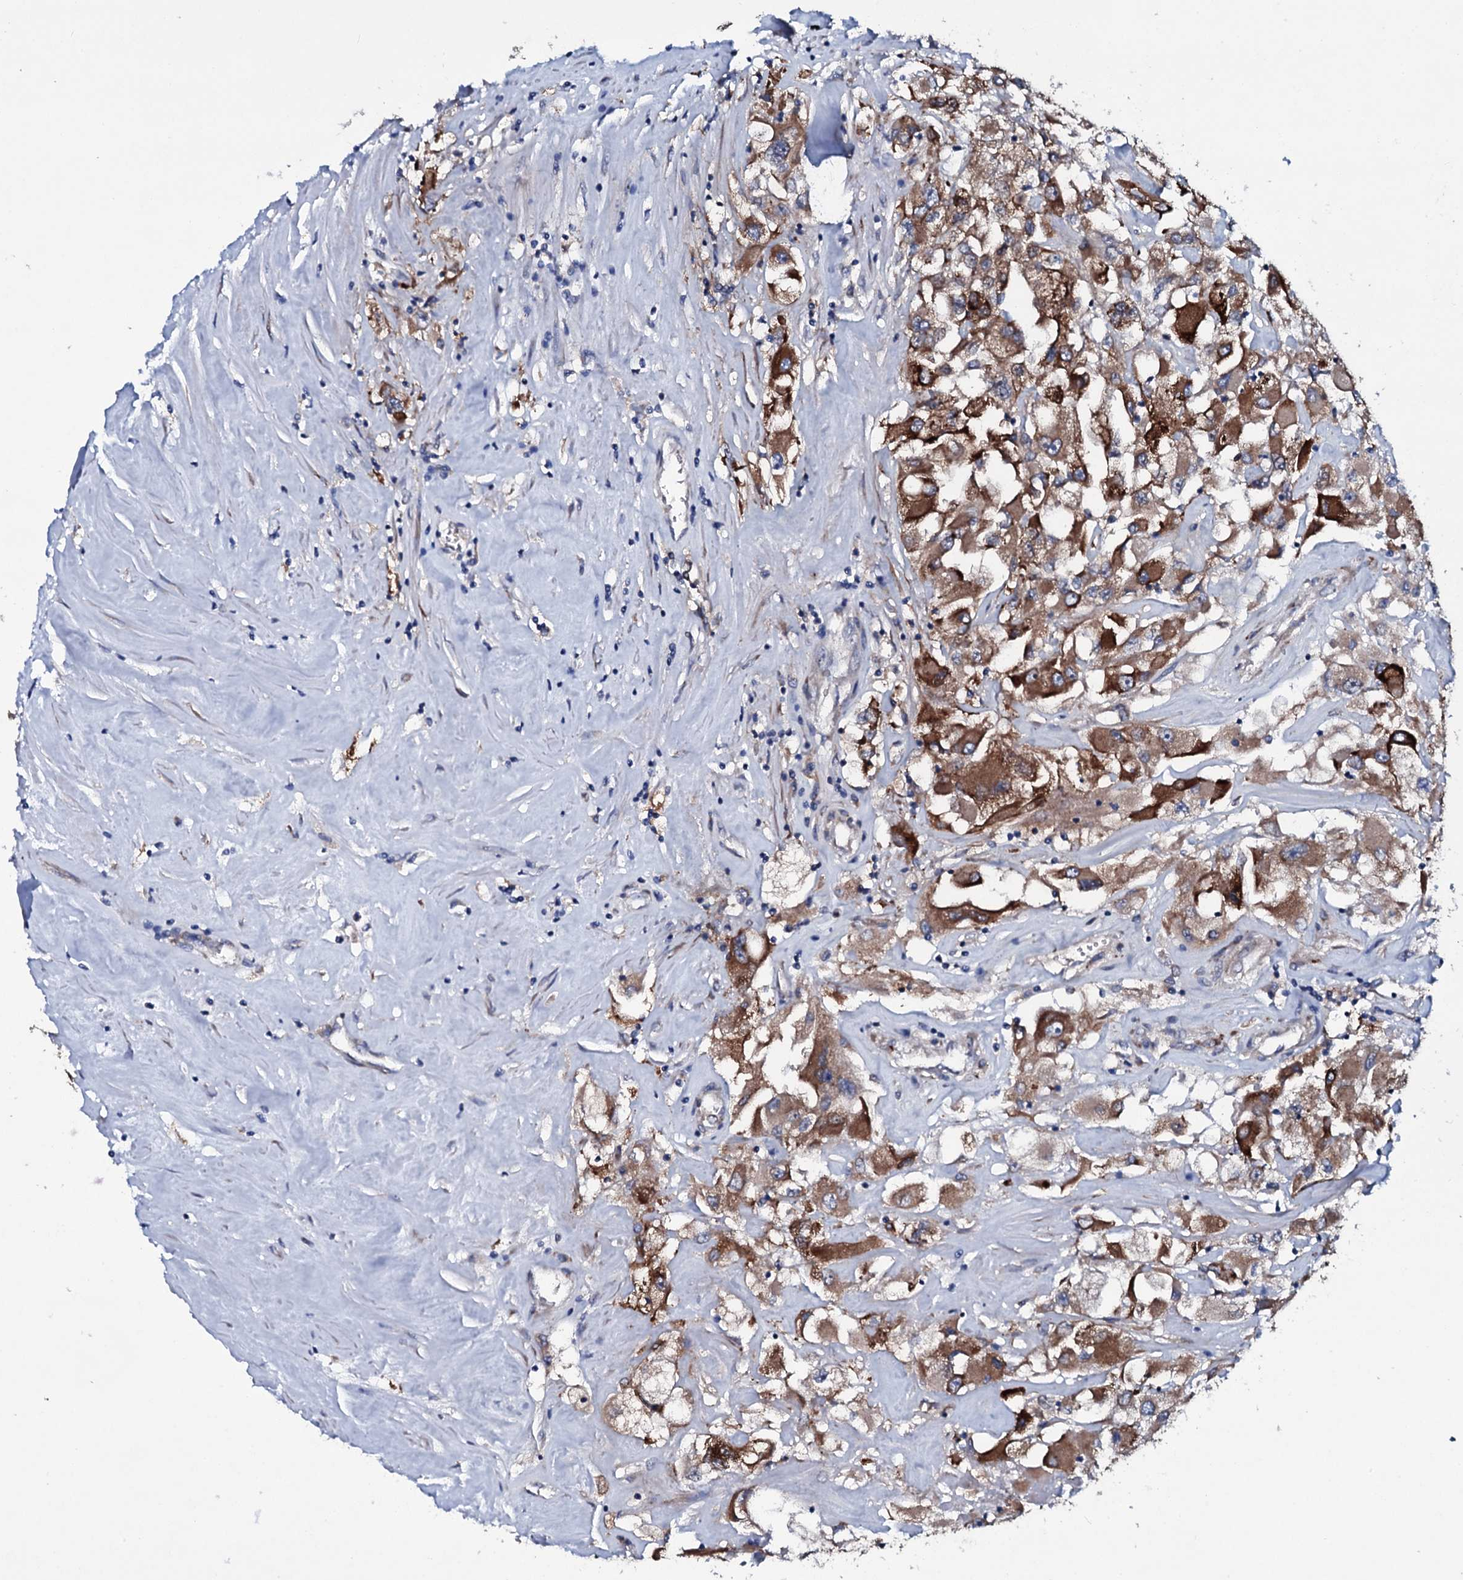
{"staining": {"intensity": "moderate", "quantity": ">75%", "location": "cytoplasmic/membranous"}, "tissue": "renal cancer", "cell_type": "Tumor cells", "image_type": "cancer", "snomed": [{"axis": "morphology", "description": "Adenocarcinoma, NOS"}, {"axis": "topography", "description": "Kidney"}], "caption": "The photomicrograph displays a brown stain indicating the presence of a protein in the cytoplasmic/membranous of tumor cells in adenocarcinoma (renal).", "gene": "TPGS2", "patient": {"sex": "female", "age": 52}}